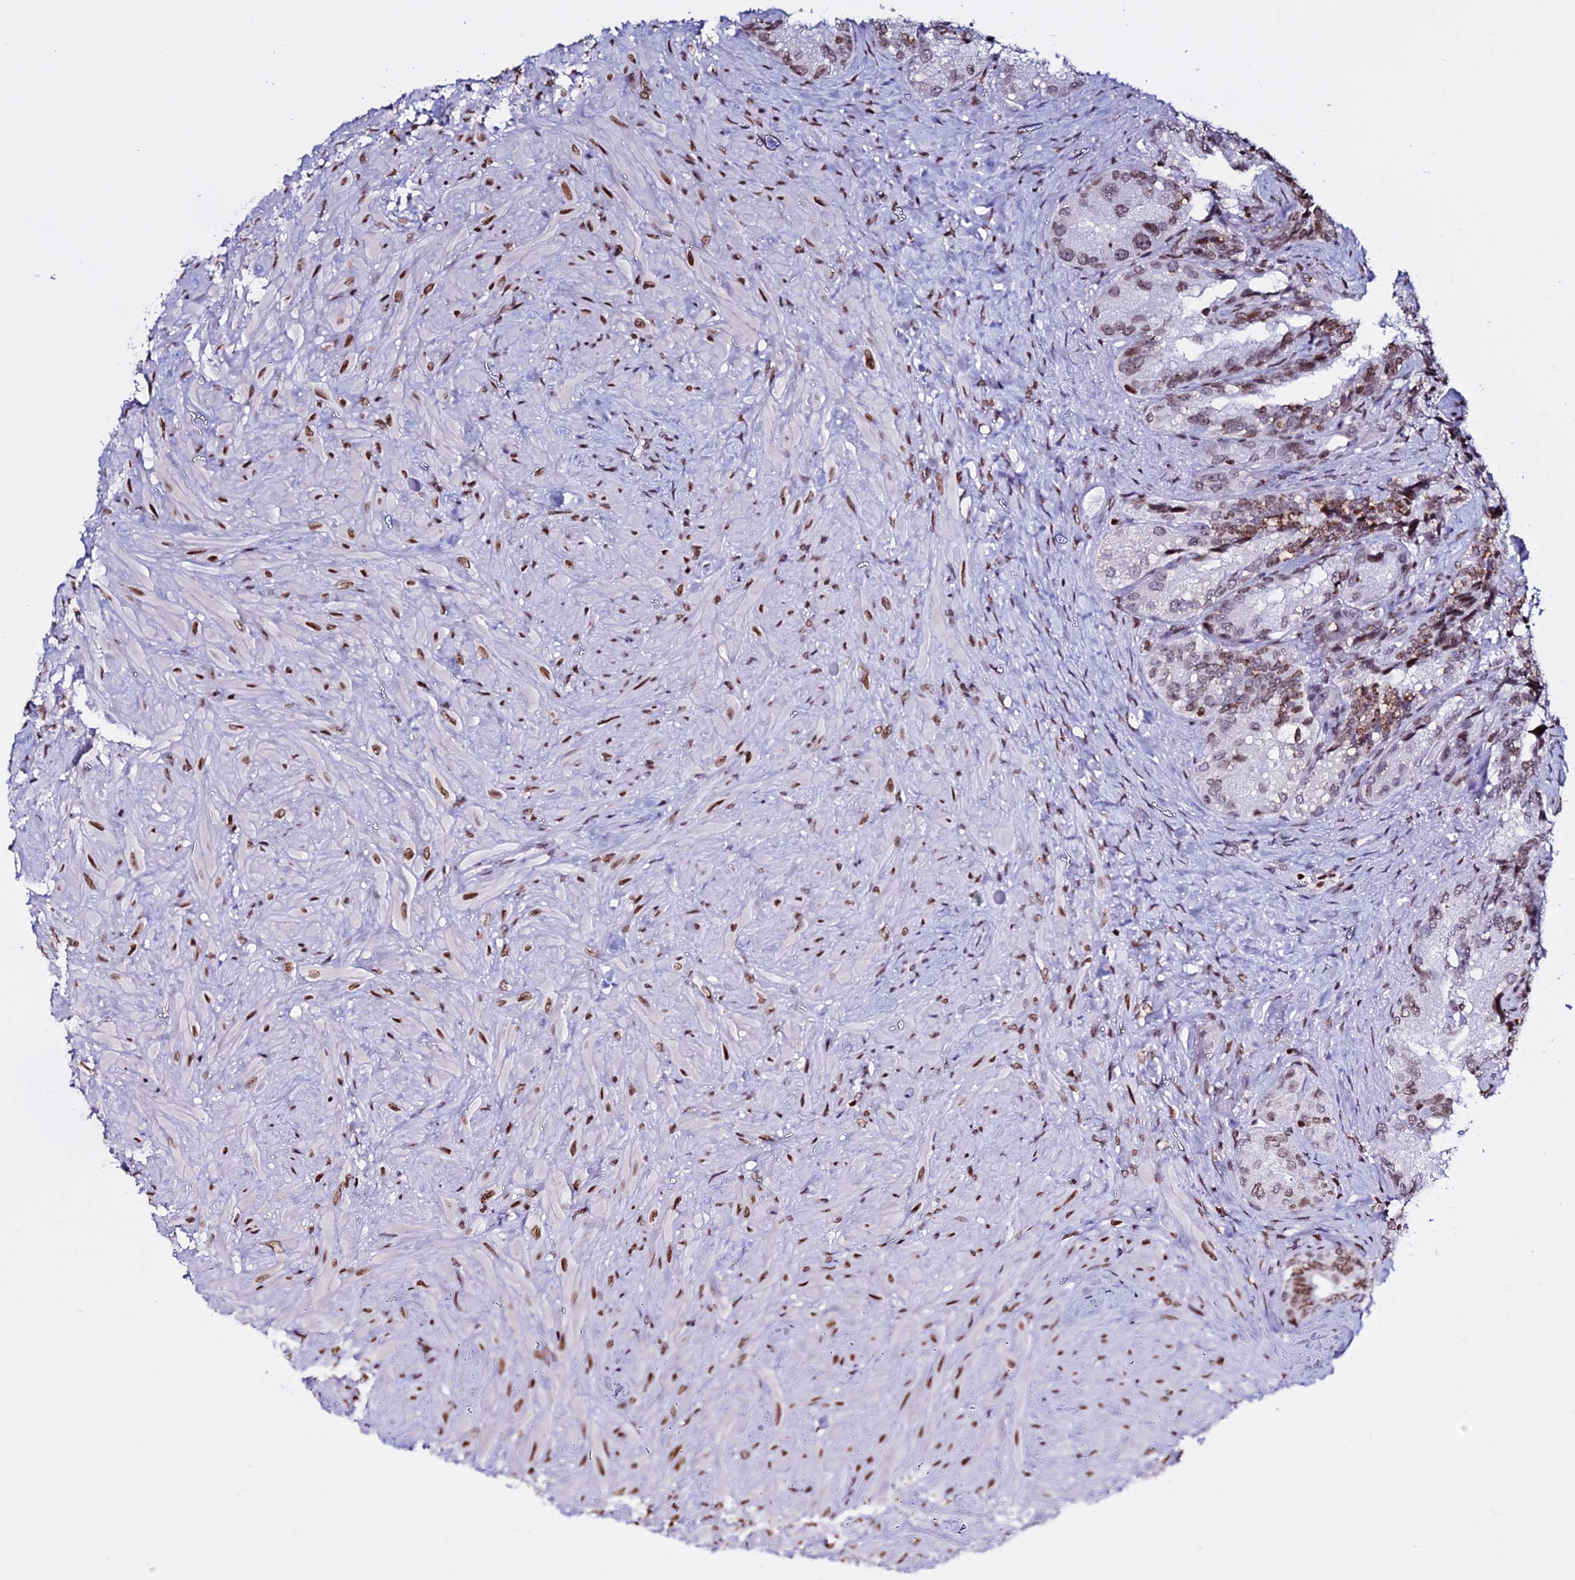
{"staining": {"intensity": "moderate", "quantity": ">75%", "location": "nuclear"}, "tissue": "seminal vesicle", "cell_type": "Glandular cells", "image_type": "normal", "snomed": [{"axis": "morphology", "description": "Normal tissue, NOS"}, {"axis": "topography", "description": "Seminal veicle"}, {"axis": "topography", "description": "Peripheral nerve tissue"}], "caption": "The immunohistochemical stain shows moderate nuclear staining in glandular cells of normal seminal vesicle.", "gene": "ENSG00000282988", "patient": {"sex": "male", "age": 67}}